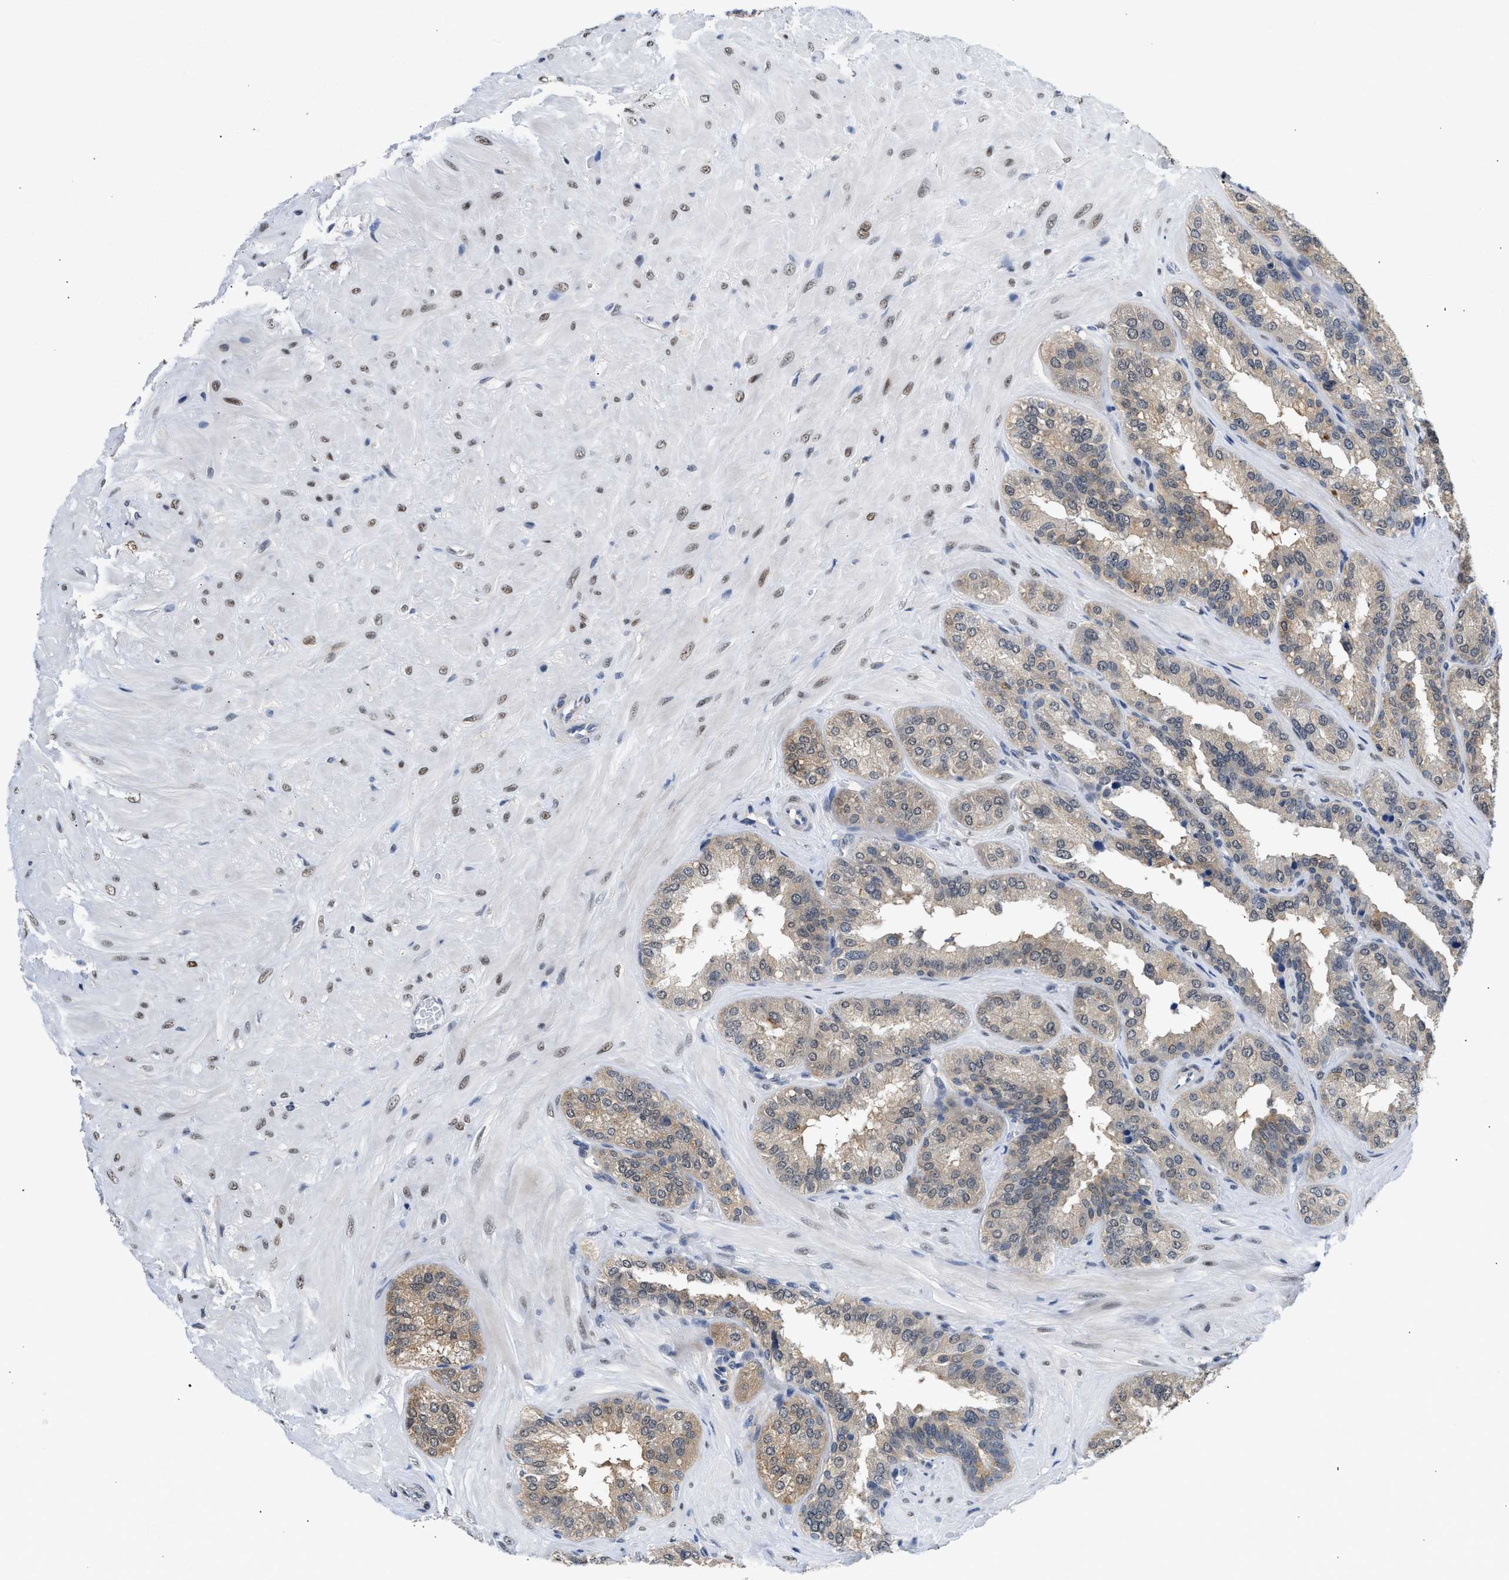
{"staining": {"intensity": "weak", "quantity": "<25%", "location": "cytoplasmic/membranous"}, "tissue": "seminal vesicle", "cell_type": "Glandular cells", "image_type": "normal", "snomed": [{"axis": "morphology", "description": "Normal tissue, NOS"}, {"axis": "topography", "description": "Prostate"}, {"axis": "topography", "description": "Seminal veicle"}], "caption": "This is a photomicrograph of IHC staining of benign seminal vesicle, which shows no staining in glandular cells.", "gene": "PPM1L", "patient": {"sex": "male", "age": 51}}